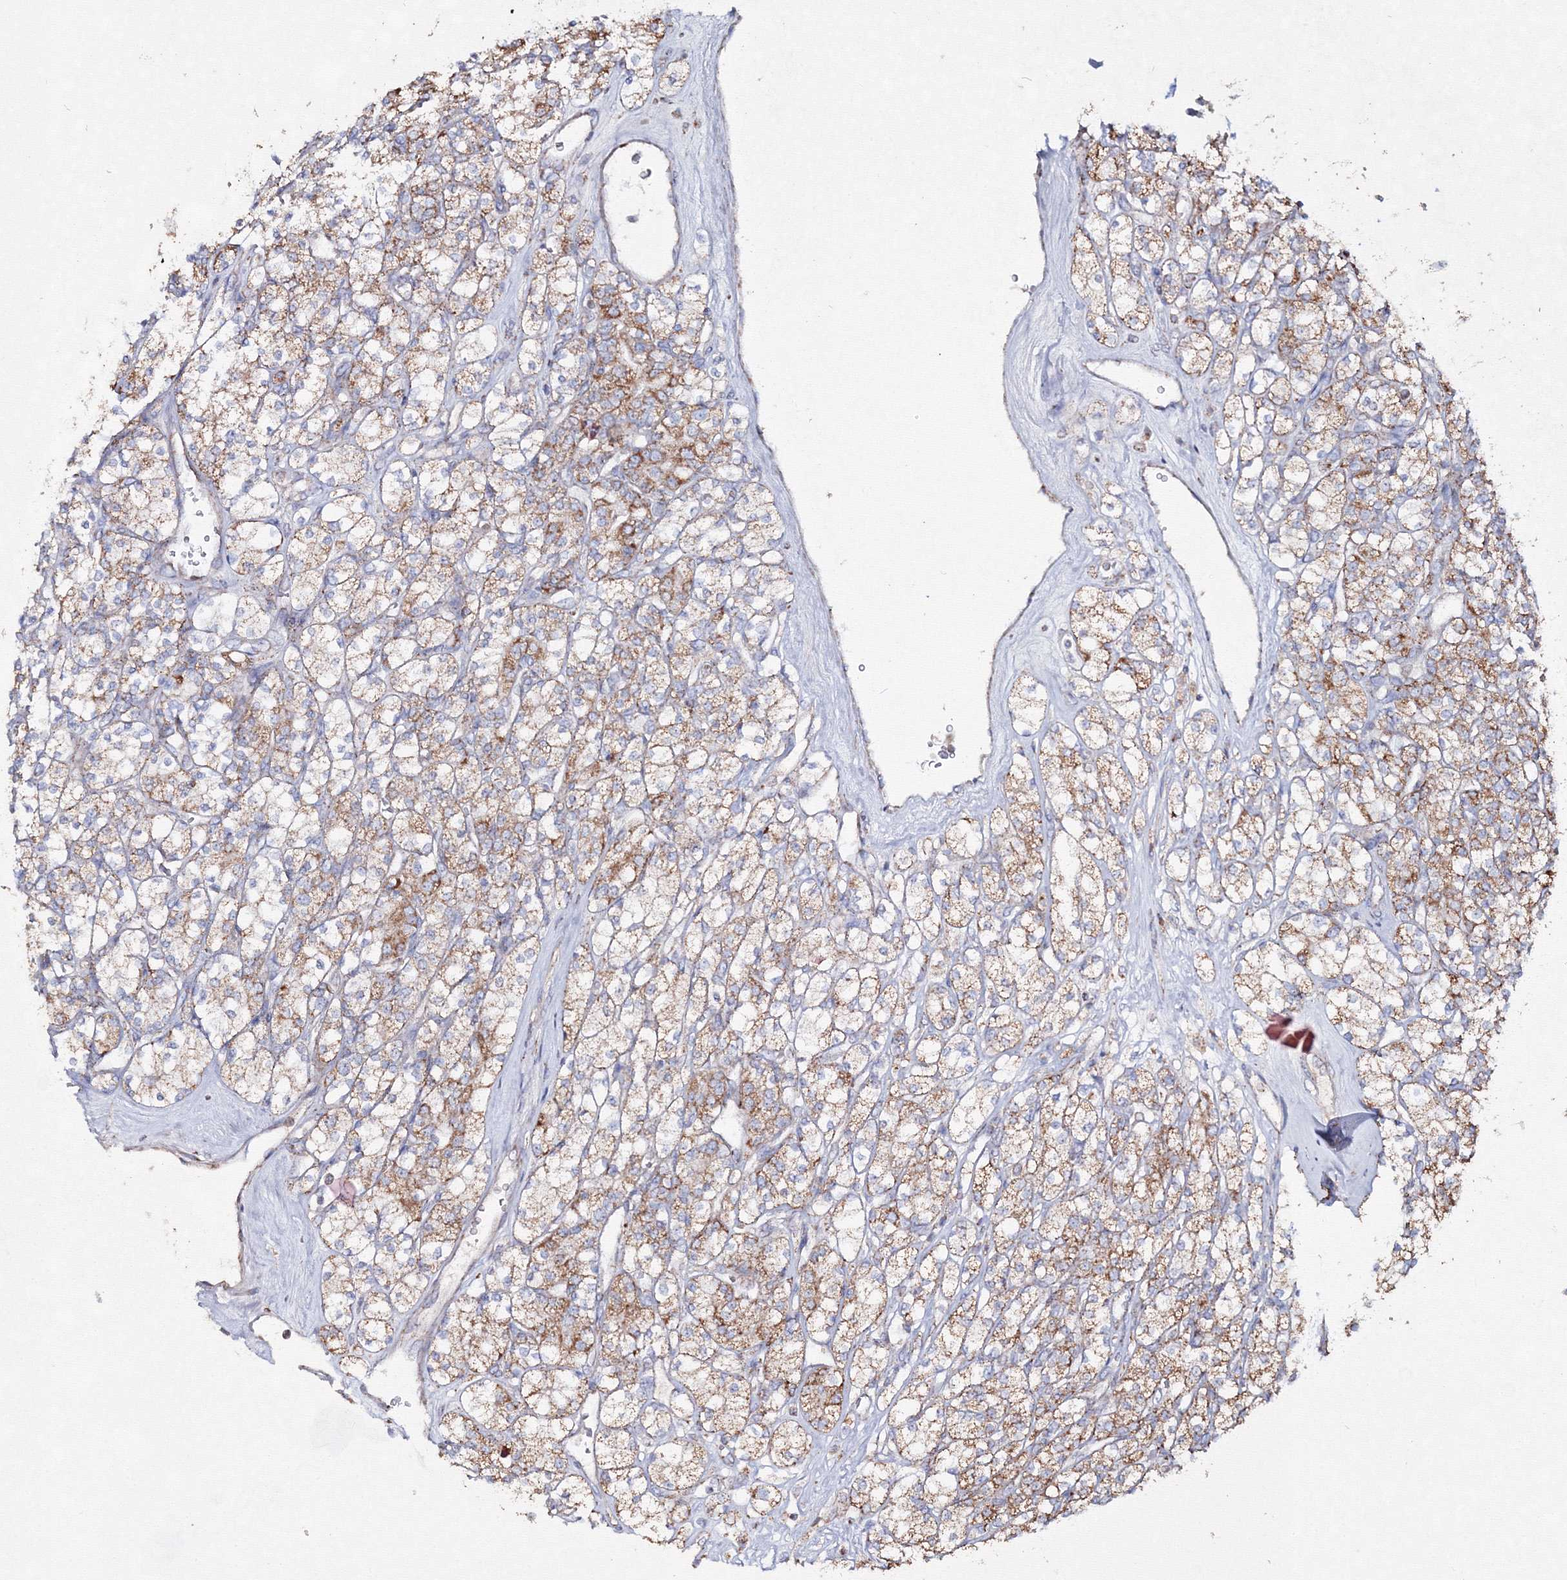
{"staining": {"intensity": "moderate", "quantity": ">75%", "location": "cytoplasmic/membranous"}, "tissue": "renal cancer", "cell_type": "Tumor cells", "image_type": "cancer", "snomed": [{"axis": "morphology", "description": "Adenocarcinoma, NOS"}, {"axis": "topography", "description": "Kidney"}], "caption": "Protein staining exhibits moderate cytoplasmic/membranous expression in approximately >75% of tumor cells in renal adenocarcinoma.", "gene": "IGSF9", "patient": {"sex": "male", "age": 77}}